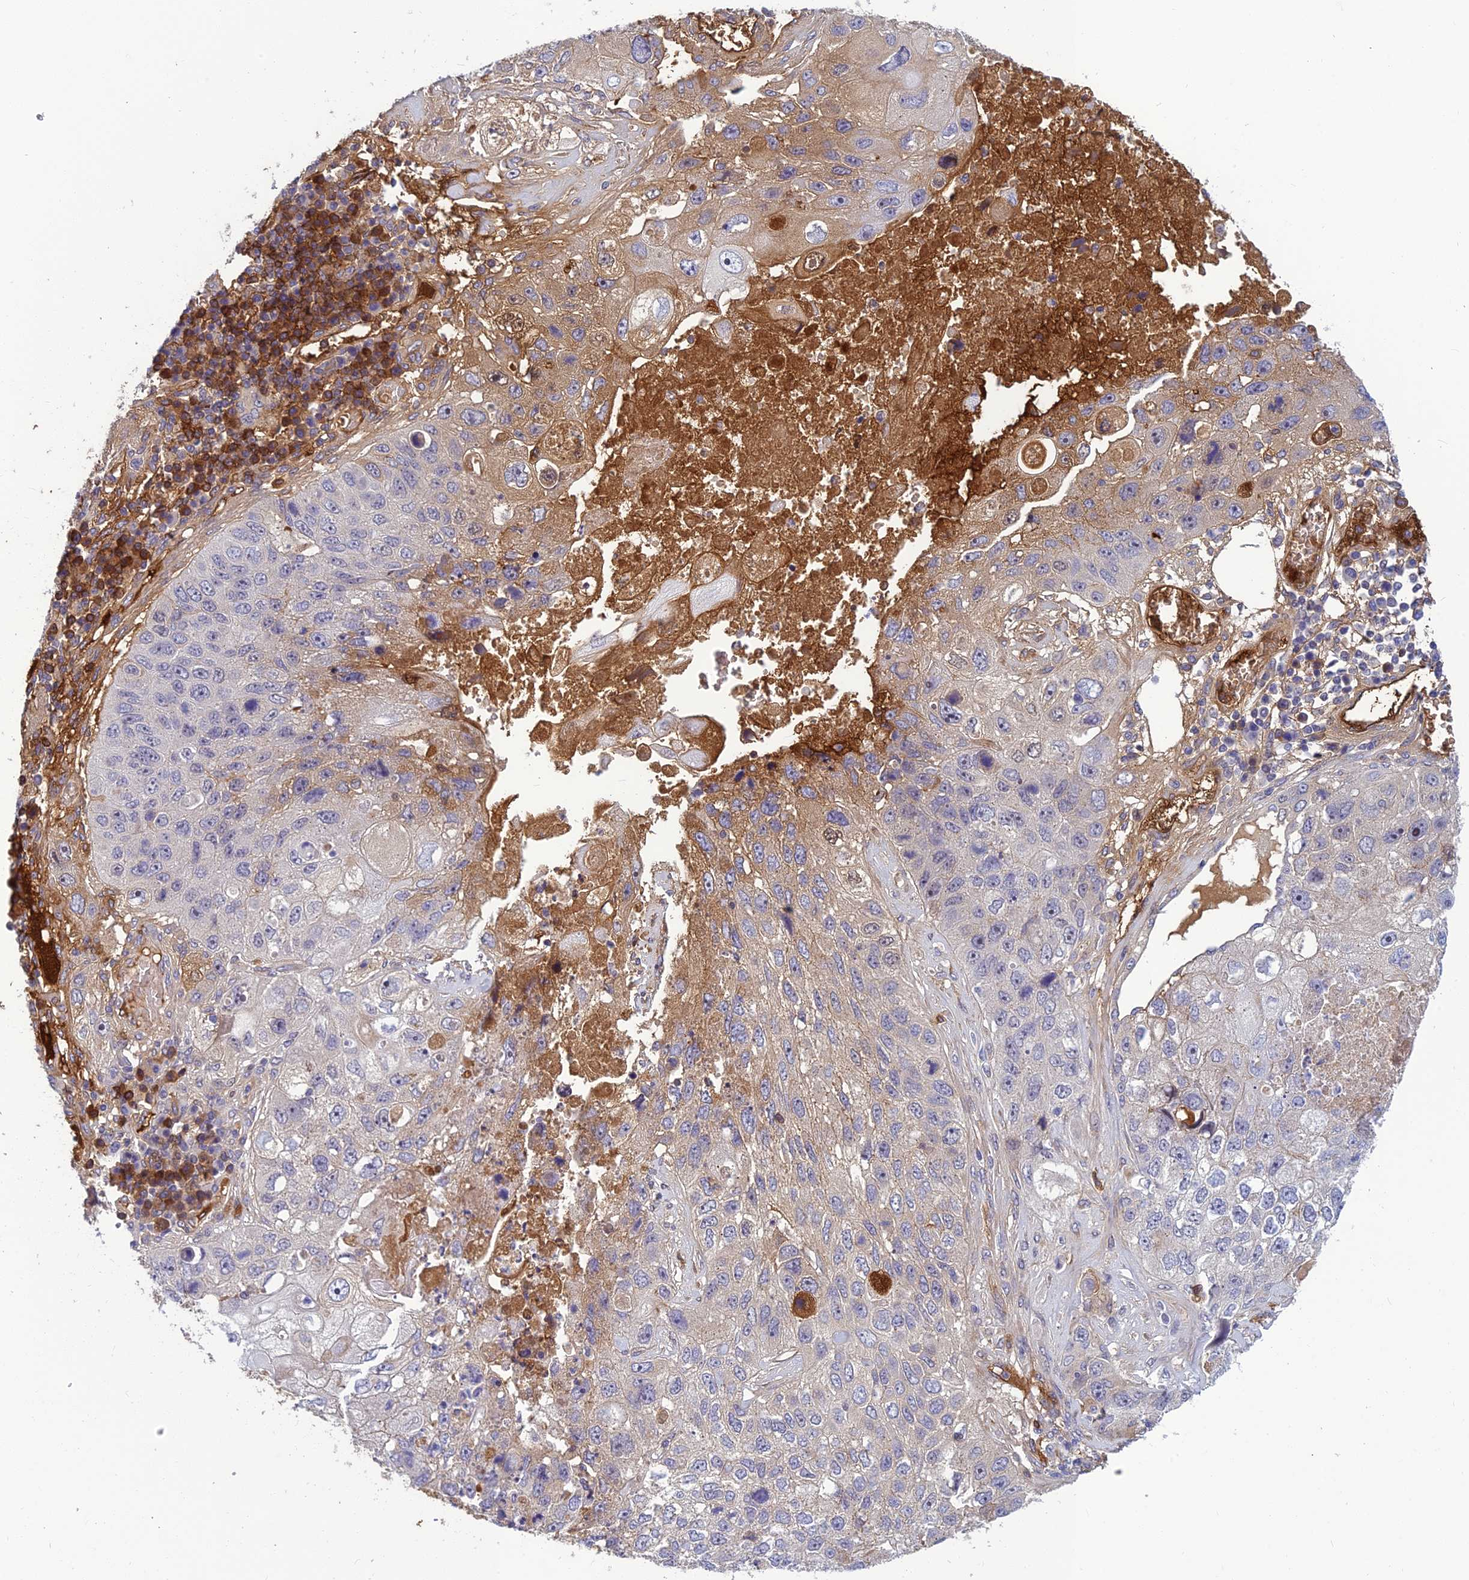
{"staining": {"intensity": "weak", "quantity": "<25%", "location": "cytoplasmic/membranous"}, "tissue": "lung cancer", "cell_type": "Tumor cells", "image_type": "cancer", "snomed": [{"axis": "morphology", "description": "Squamous cell carcinoma, NOS"}, {"axis": "topography", "description": "Lung"}], "caption": "Tumor cells are negative for protein expression in human lung squamous cell carcinoma.", "gene": "CLEC11A", "patient": {"sex": "male", "age": 61}}